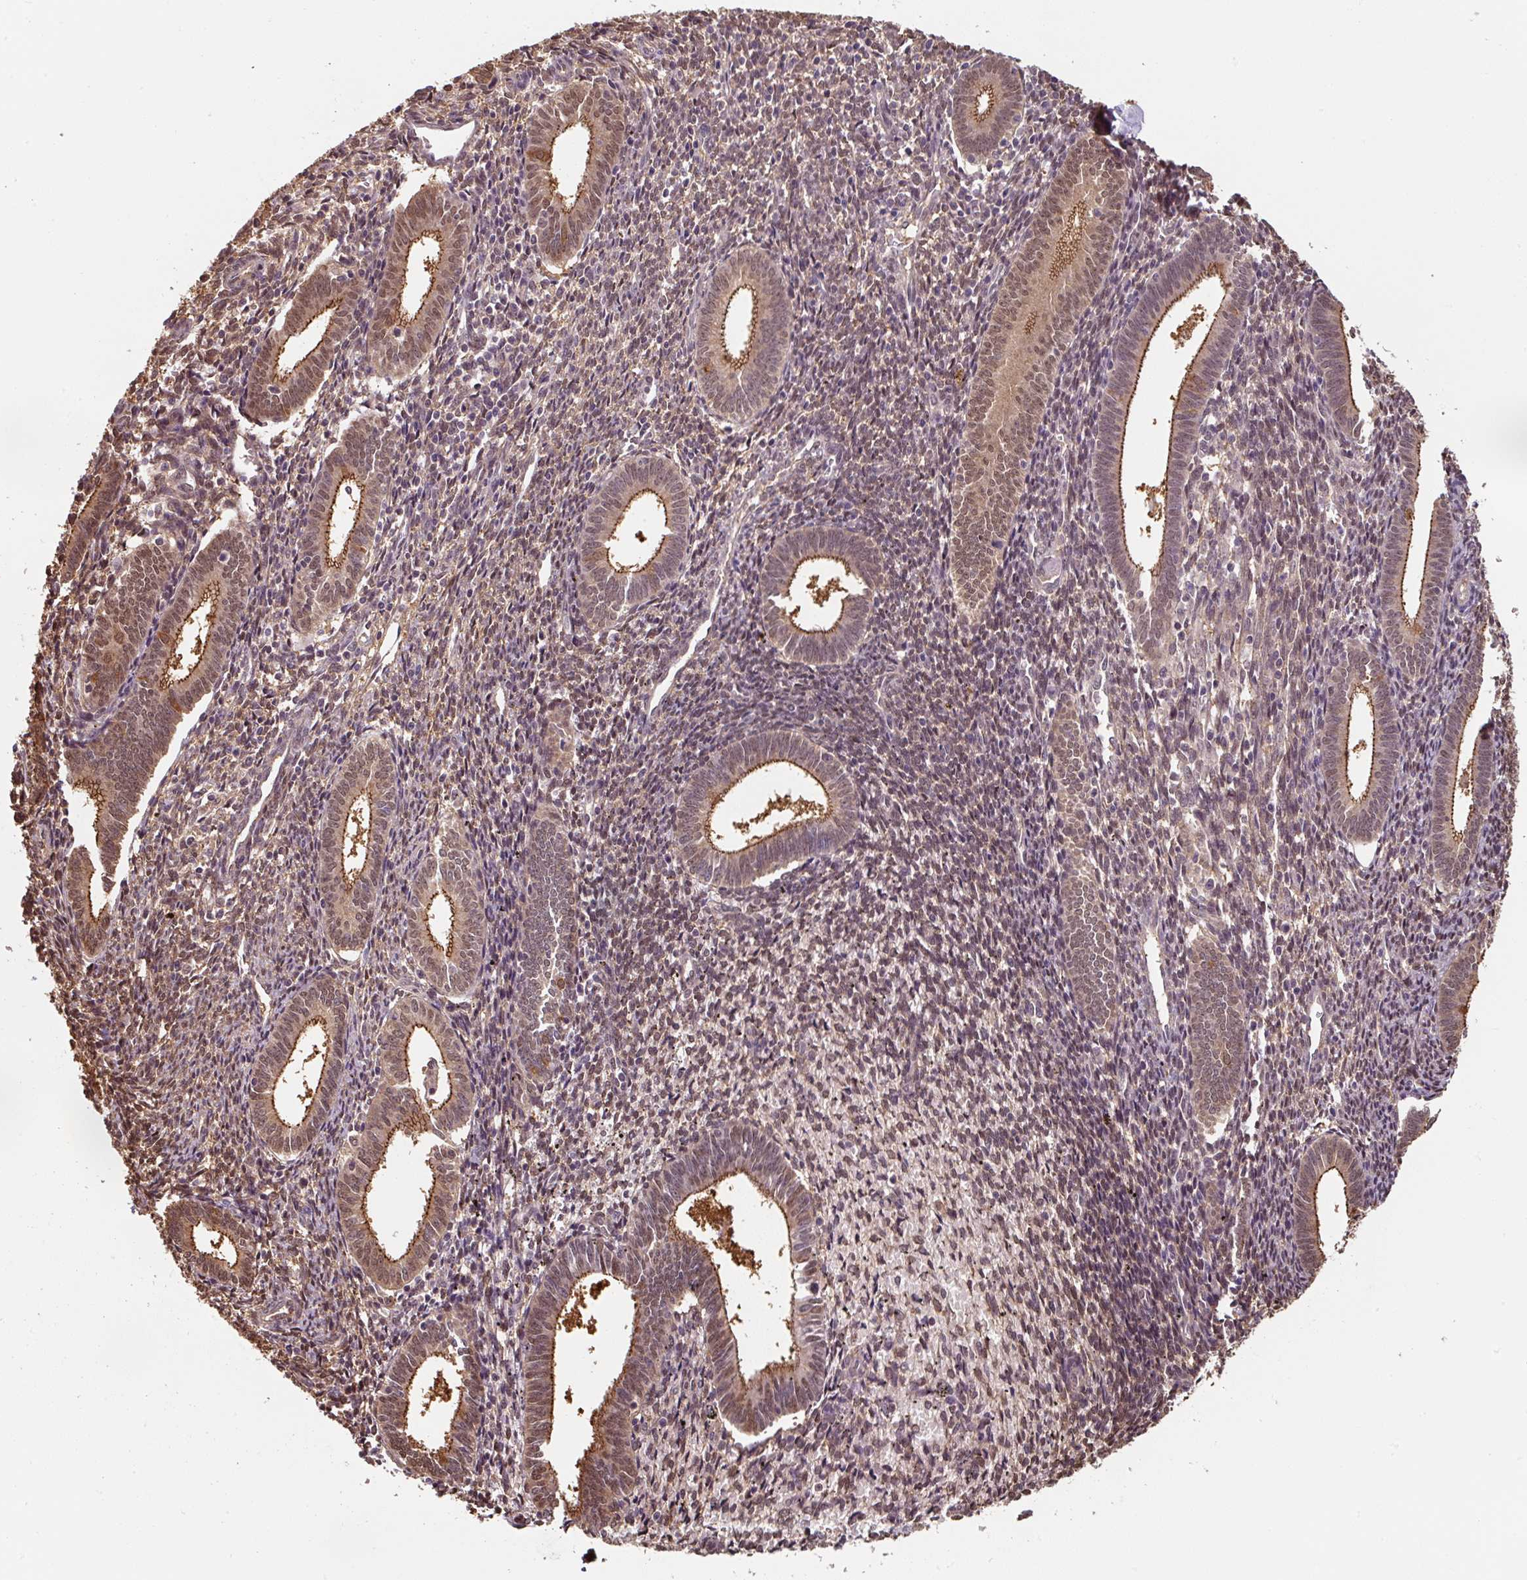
{"staining": {"intensity": "moderate", "quantity": ">75%", "location": "cytoplasmic/membranous,nuclear"}, "tissue": "endometrium", "cell_type": "Cells in endometrial stroma", "image_type": "normal", "snomed": [{"axis": "morphology", "description": "Normal tissue, NOS"}, {"axis": "topography", "description": "Endometrium"}], "caption": "Endometrium stained with immunohistochemistry reveals moderate cytoplasmic/membranous,nuclear staining in about >75% of cells in endometrial stroma.", "gene": "ST13", "patient": {"sex": "female", "age": 41}}